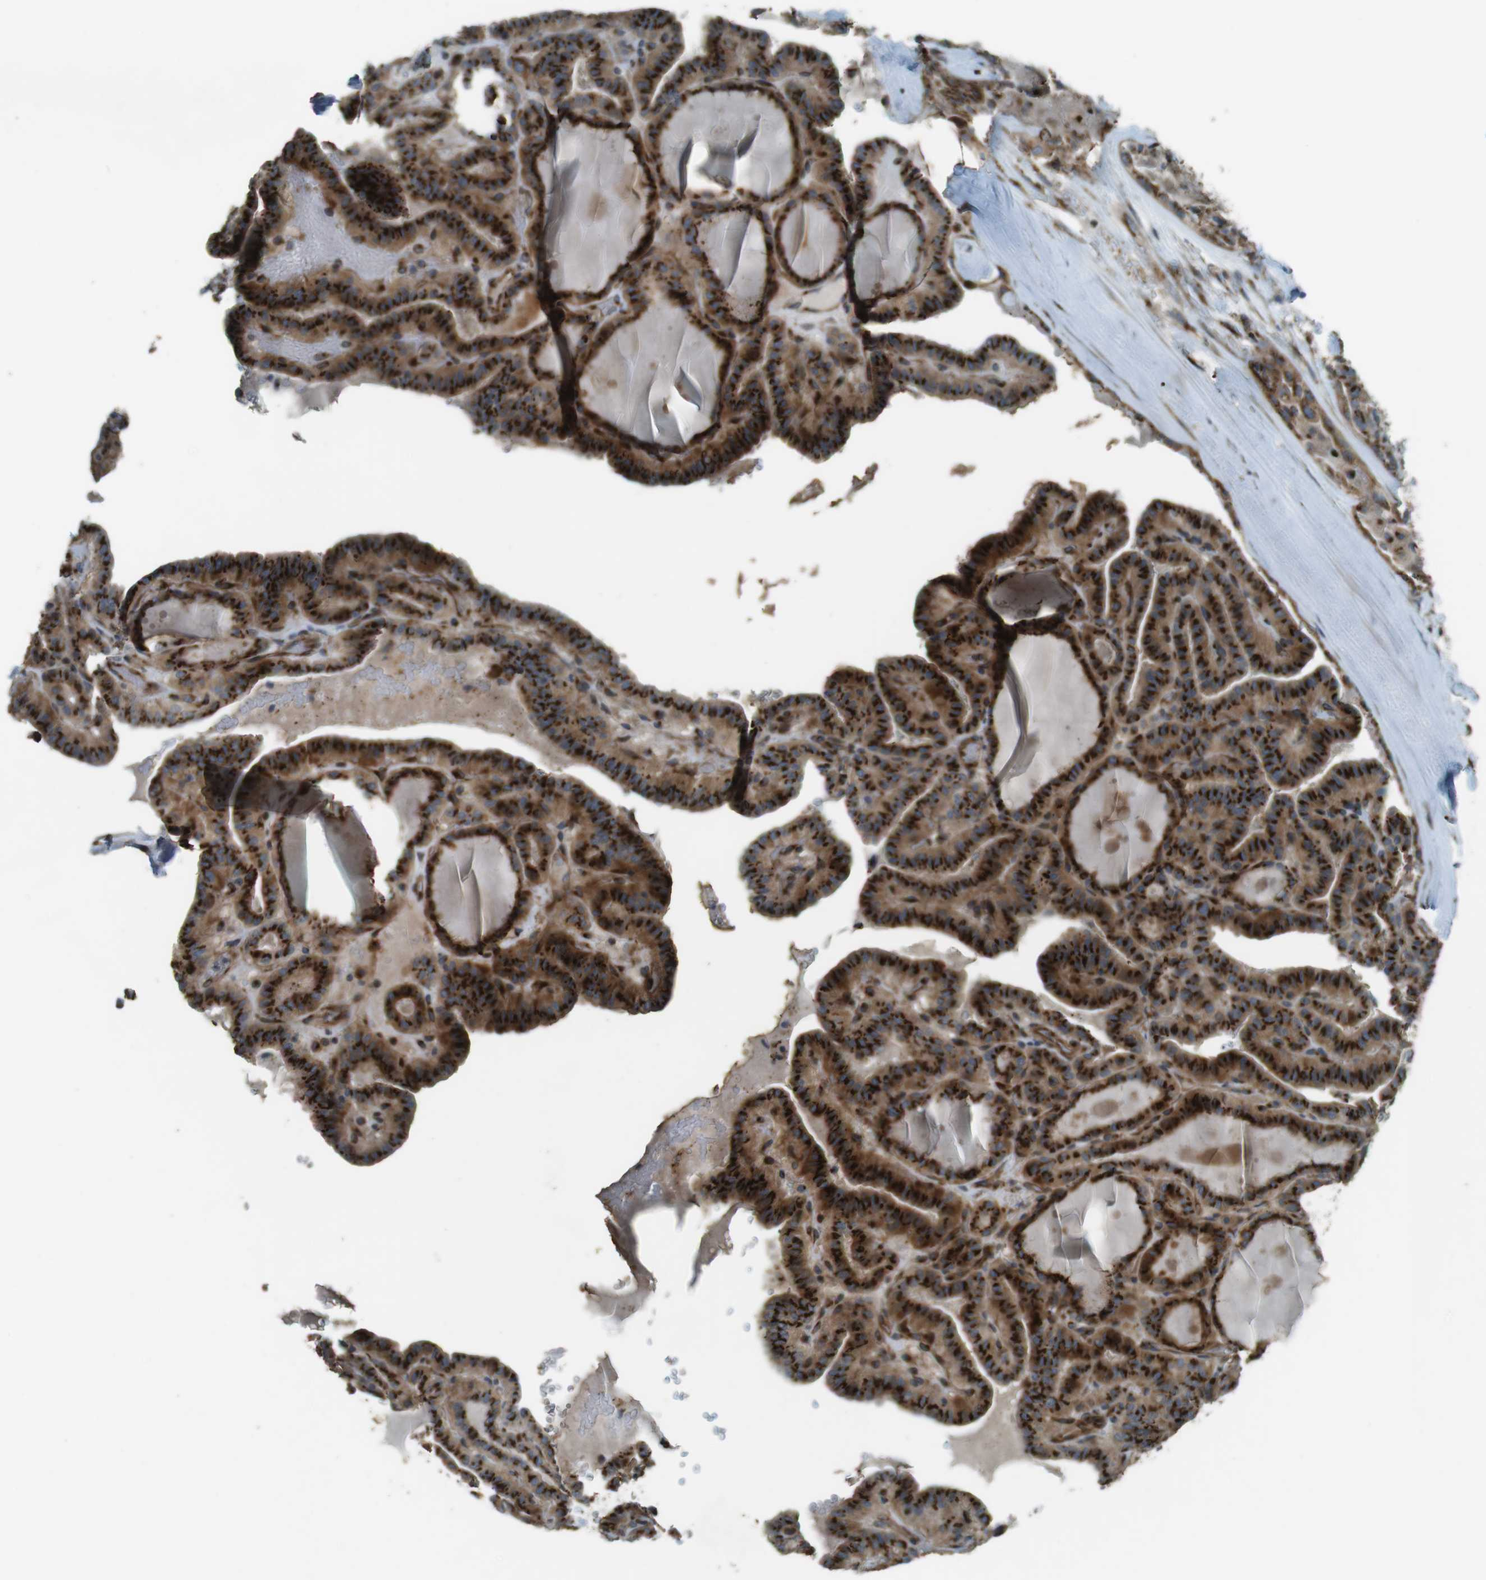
{"staining": {"intensity": "strong", "quantity": ">75%", "location": "cytoplasmic/membranous"}, "tissue": "thyroid cancer", "cell_type": "Tumor cells", "image_type": "cancer", "snomed": [{"axis": "morphology", "description": "Papillary adenocarcinoma, NOS"}, {"axis": "topography", "description": "Thyroid gland"}], "caption": "IHC image of neoplastic tissue: thyroid cancer stained using immunohistochemistry displays high levels of strong protein expression localized specifically in the cytoplasmic/membranous of tumor cells, appearing as a cytoplasmic/membranous brown color.", "gene": "TMEM115", "patient": {"sex": "male", "age": 77}}